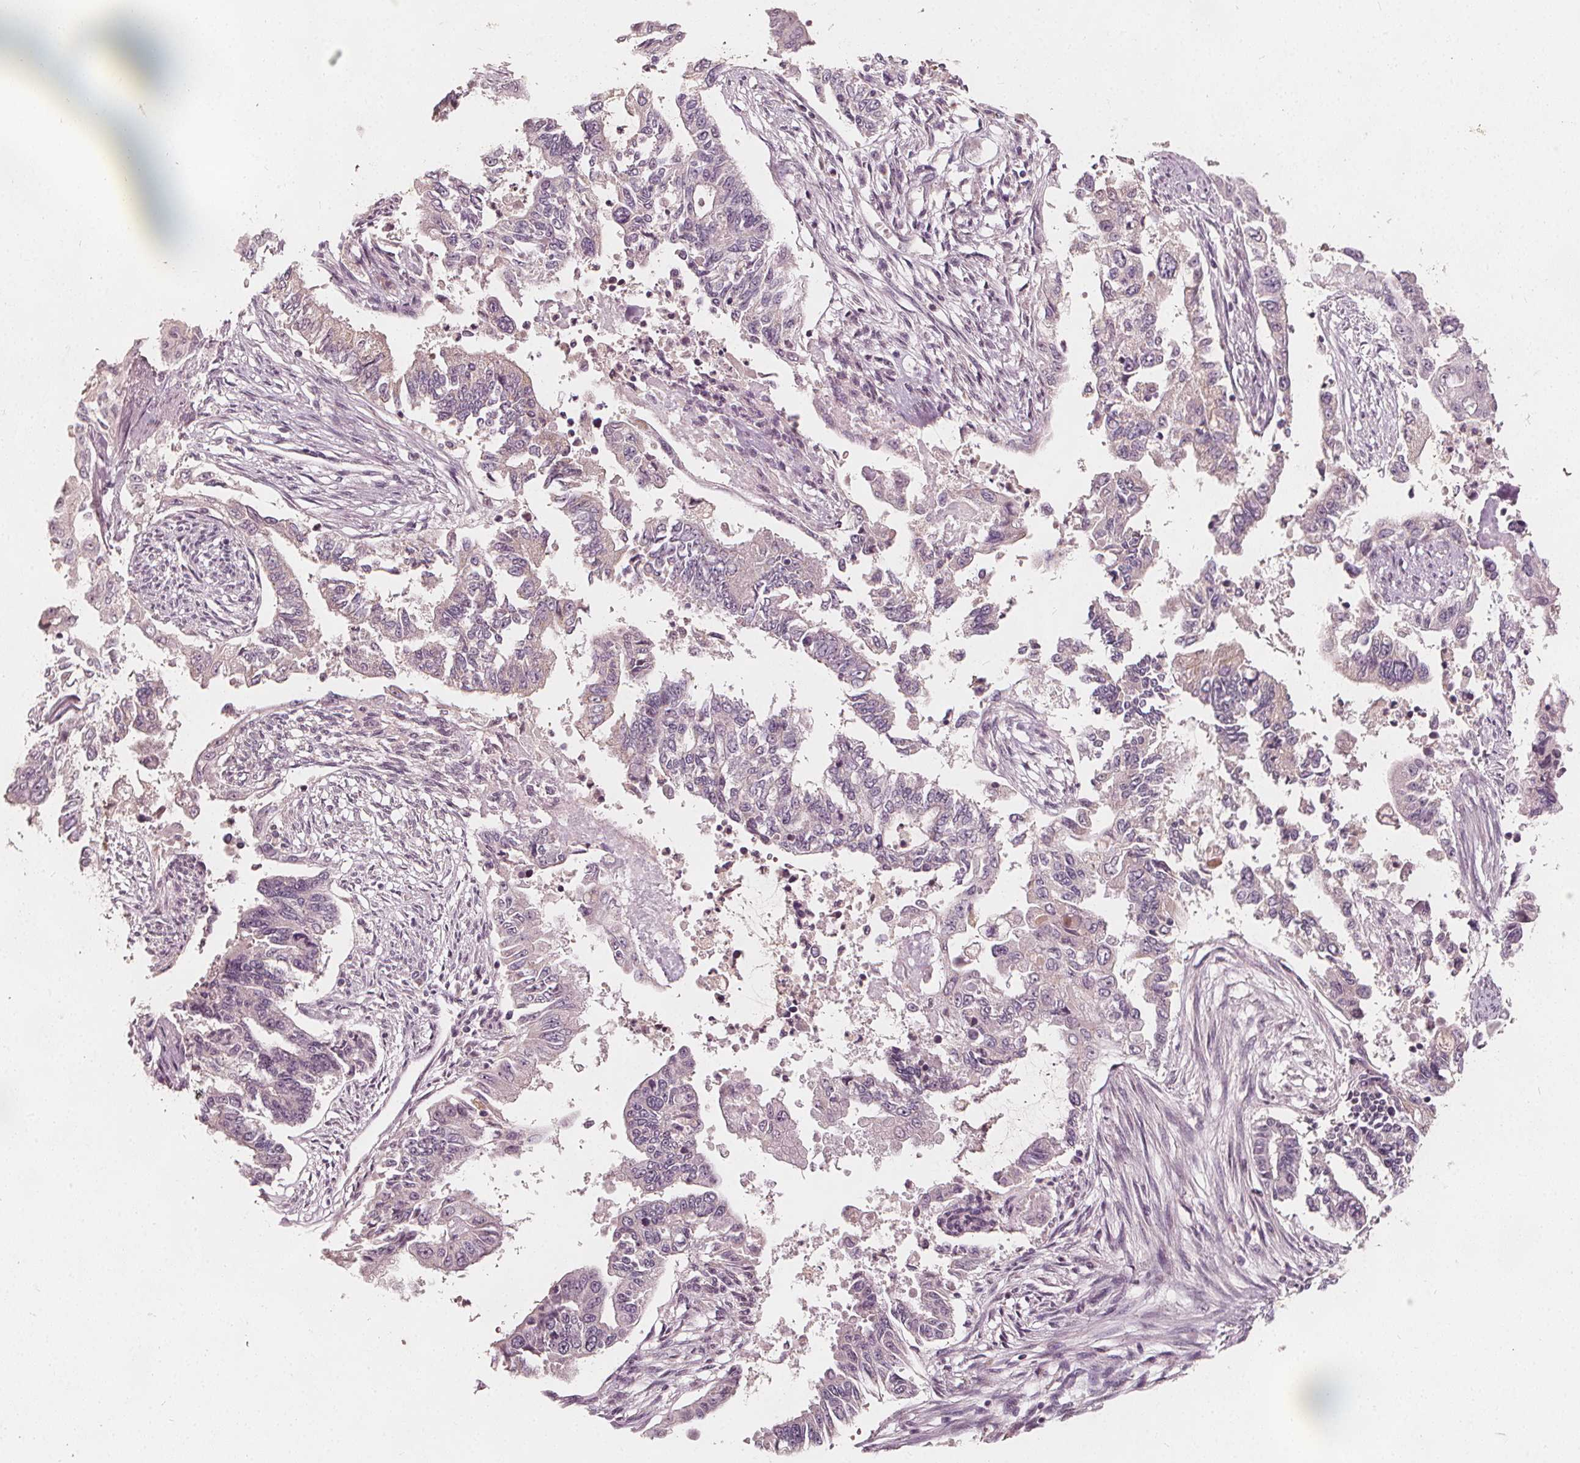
{"staining": {"intensity": "negative", "quantity": "none", "location": "none"}, "tissue": "endometrial cancer", "cell_type": "Tumor cells", "image_type": "cancer", "snomed": [{"axis": "morphology", "description": "Adenocarcinoma, NOS"}, {"axis": "topography", "description": "Uterus"}], "caption": "This is a image of immunohistochemistry staining of endometrial cancer (adenocarcinoma), which shows no expression in tumor cells.", "gene": "NPC1L1", "patient": {"sex": "female", "age": 59}}